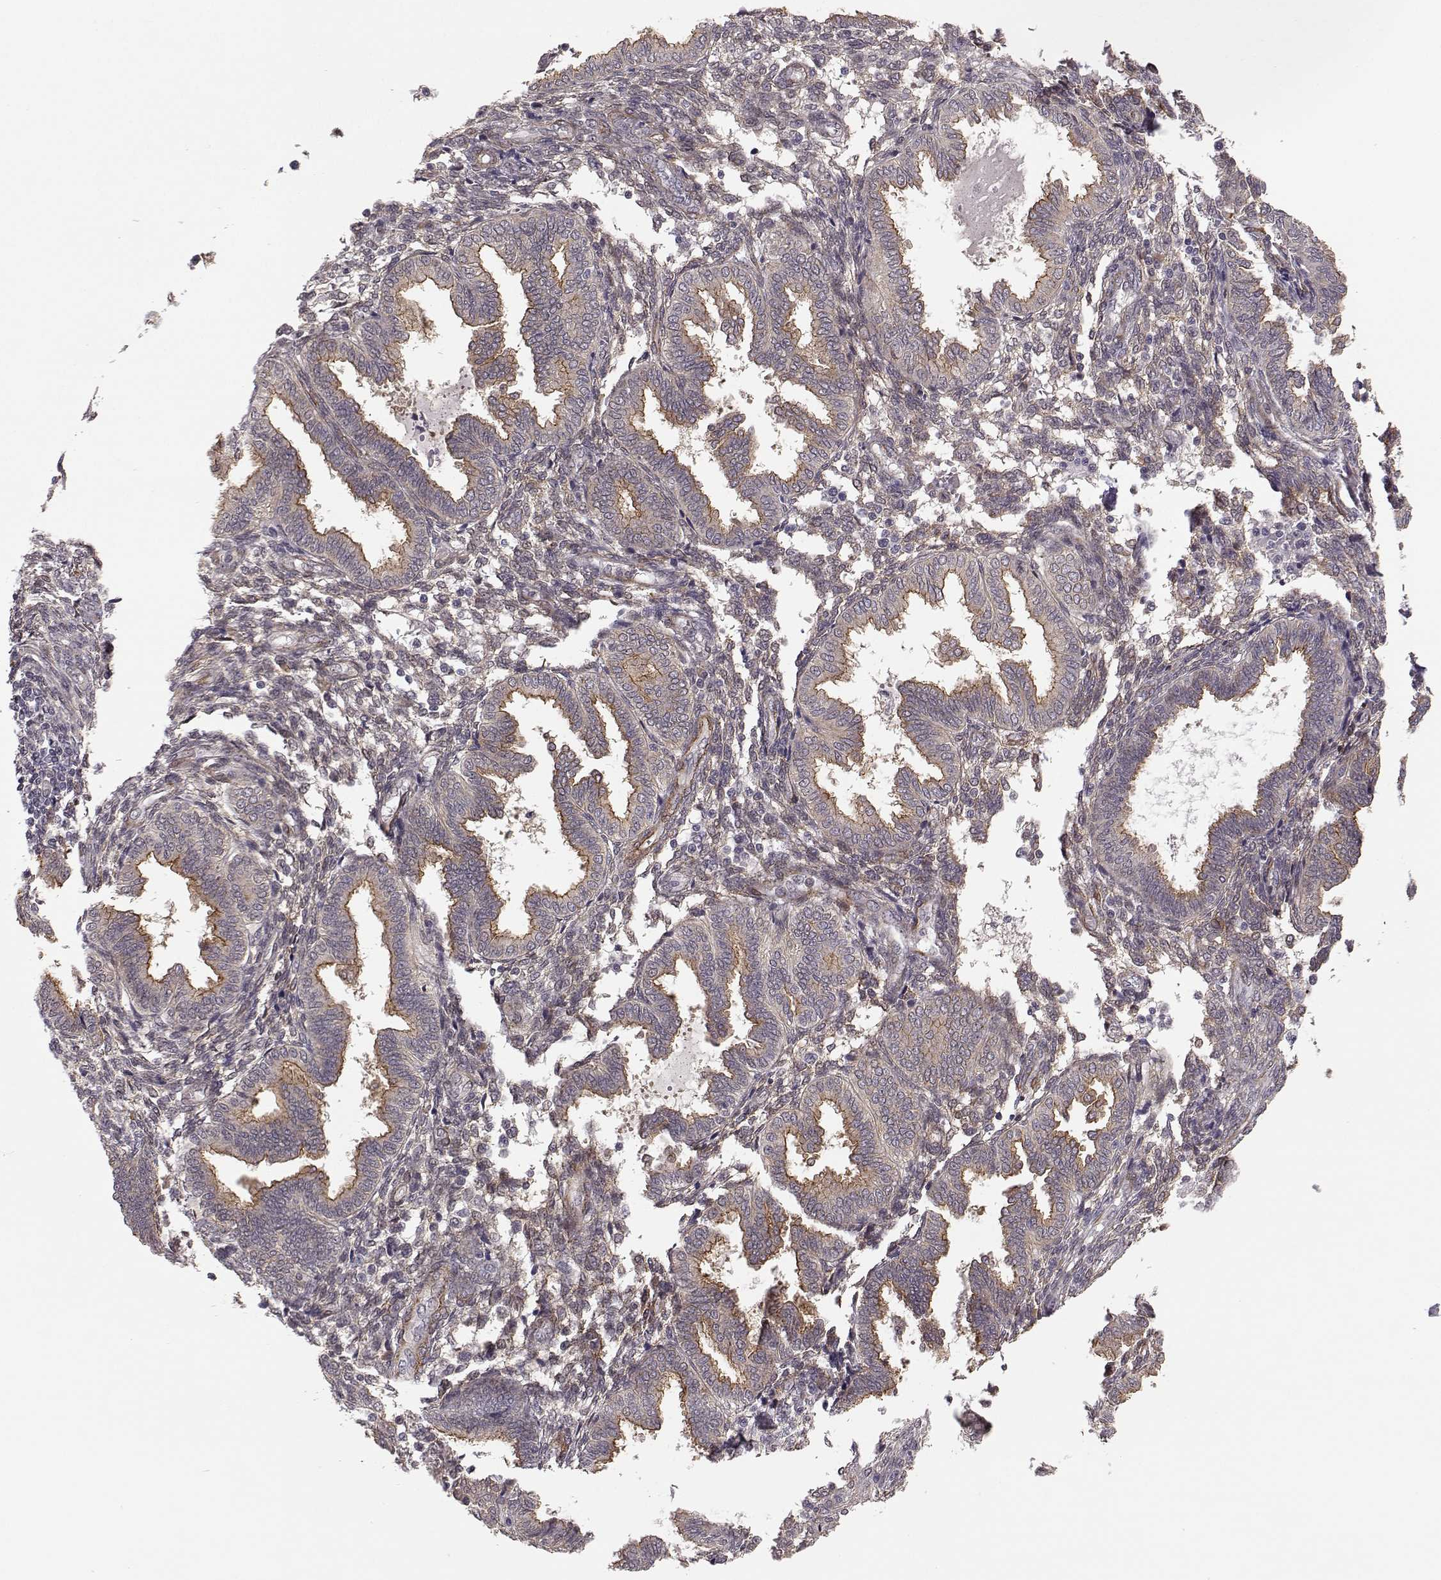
{"staining": {"intensity": "weak", "quantity": "<25%", "location": "cytoplasmic/membranous"}, "tissue": "endometrium", "cell_type": "Cells in endometrial stroma", "image_type": "normal", "snomed": [{"axis": "morphology", "description": "Normal tissue, NOS"}, {"axis": "topography", "description": "Endometrium"}], "caption": "Human endometrium stained for a protein using immunohistochemistry (IHC) exhibits no expression in cells in endometrial stroma.", "gene": "PLEKHG3", "patient": {"sex": "female", "age": 42}}